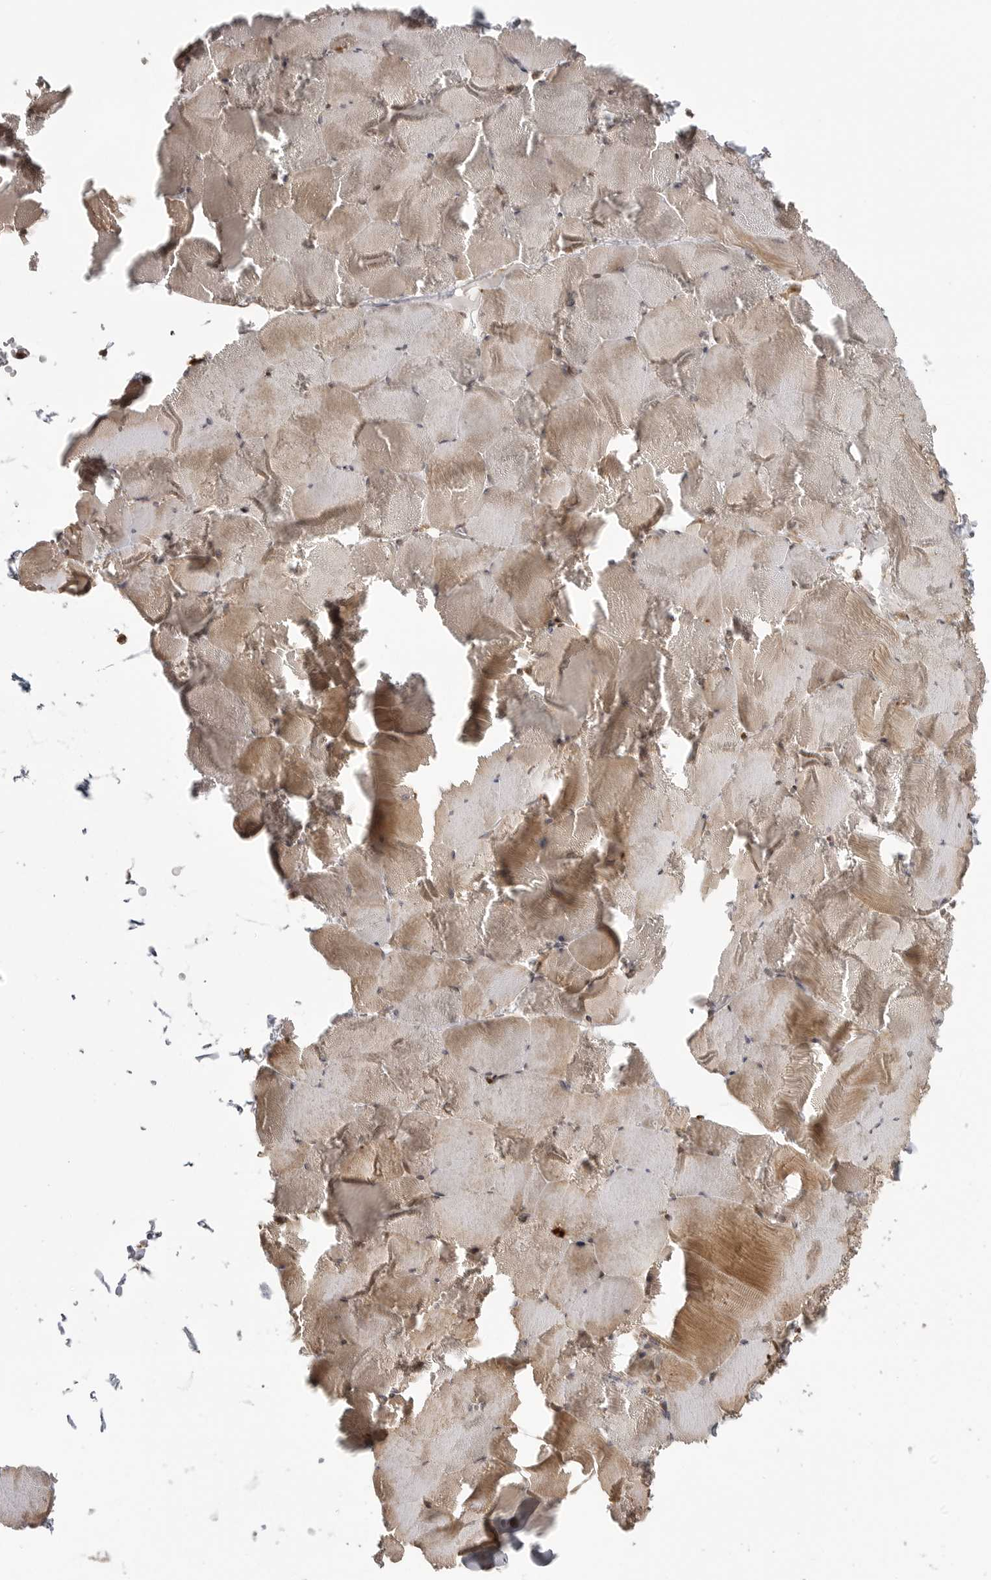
{"staining": {"intensity": "moderate", "quantity": ">75%", "location": "cytoplasmic/membranous"}, "tissue": "skeletal muscle", "cell_type": "Myocytes", "image_type": "normal", "snomed": [{"axis": "morphology", "description": "Normal tissue, NOS"}, {"axis": "topography", "description": "Skeletal muscle"}], "caption": "Skeletal muscle stained for a protein reveals moderate cytoplasmic/membranous positivity in myocytes. Ihc stains the protein in brown and the nuclei are stained blue.", "gene": "FAT3", "patient": {"sex": "male", "age": 62}}